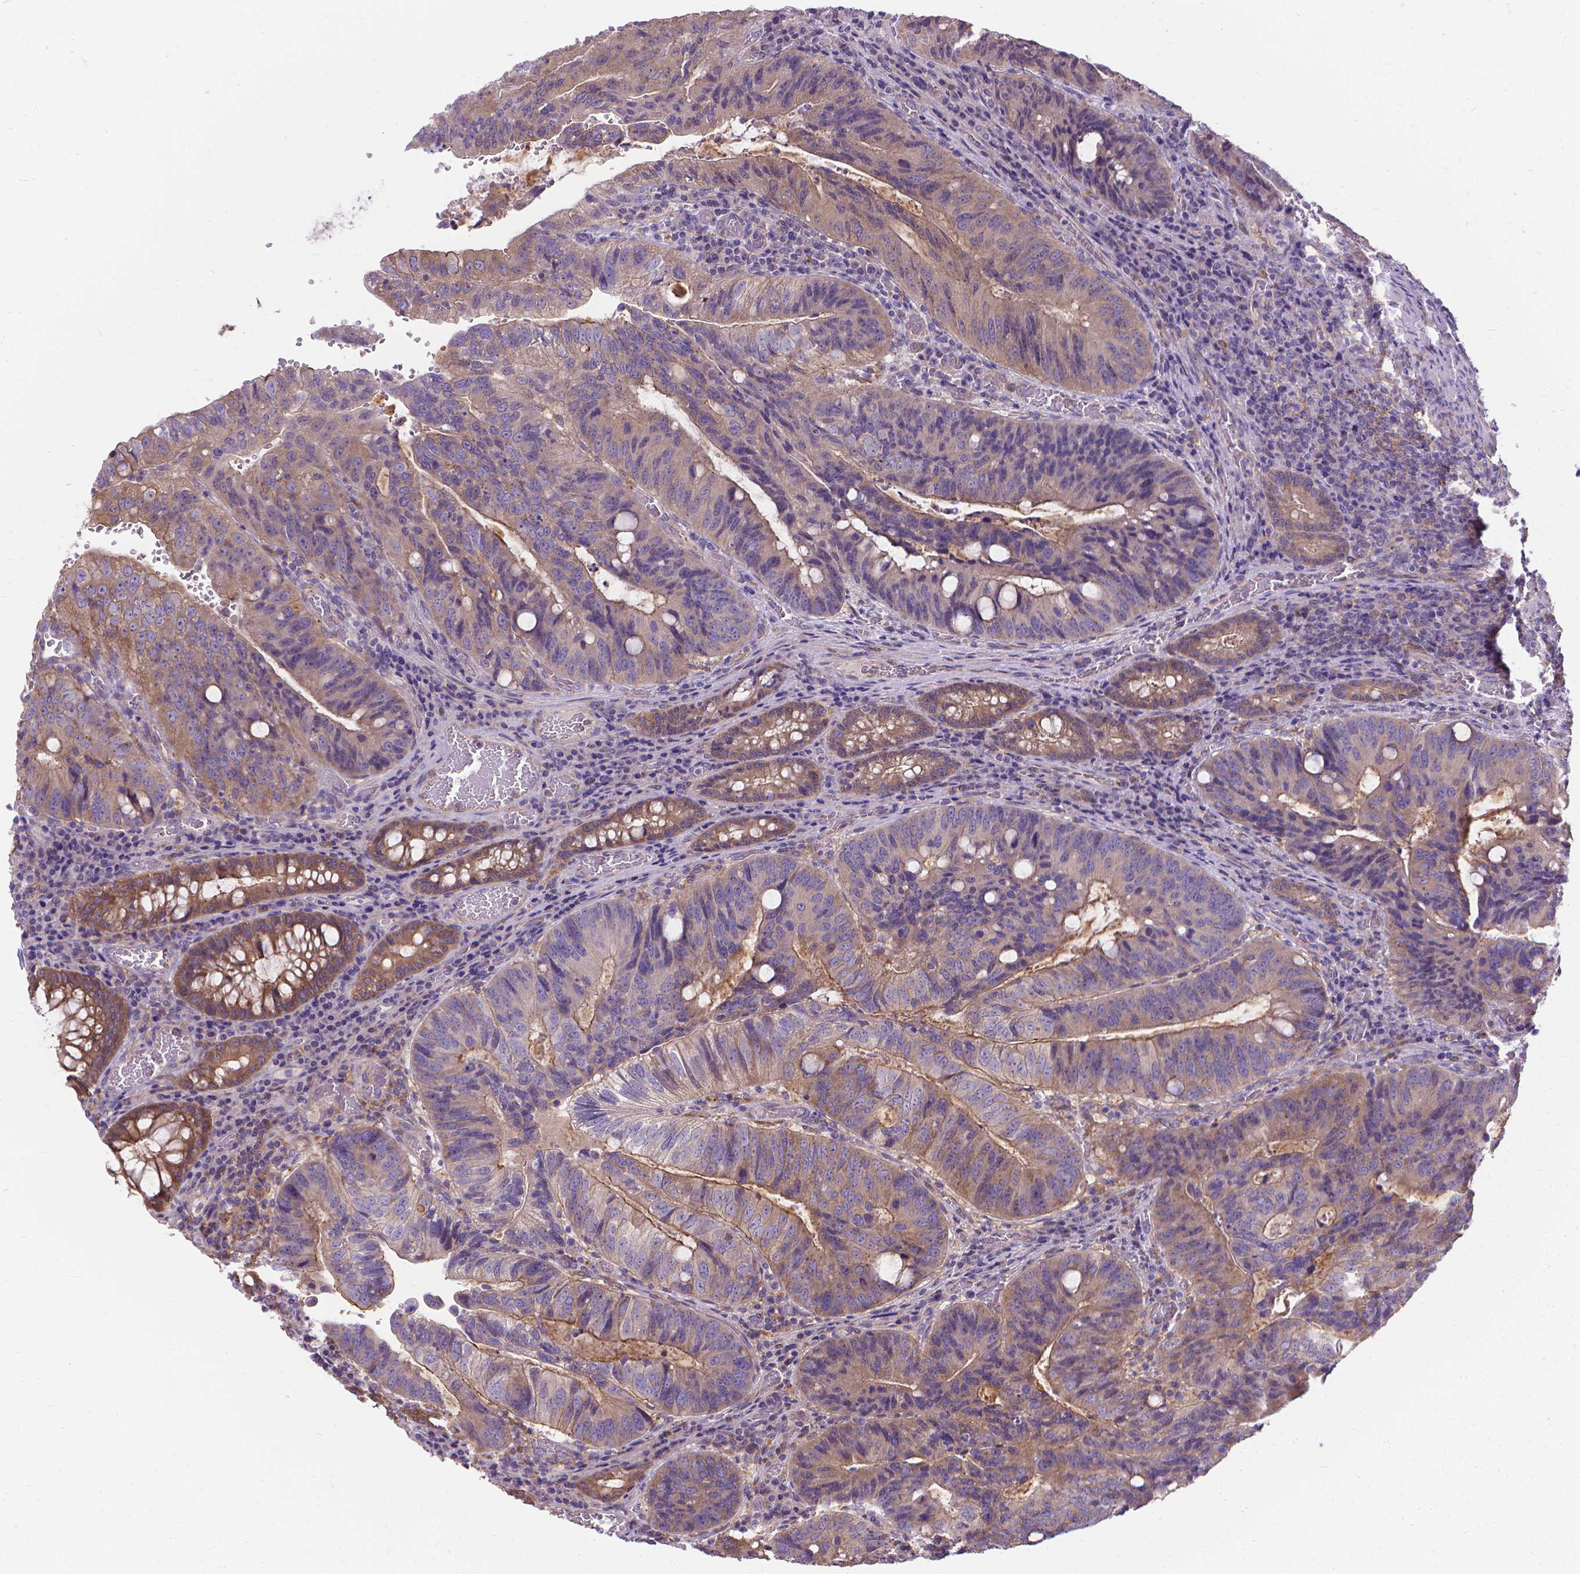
{"staining": {"intensity": "moderate", "quantity": "<25%", "location": "cytoplasmic/membranous"}, "tissue": "colorectal cancer", "cell_type": "Tumor cells", "image_type": "cancer", "snomed": [{"axis": "morphology", "description": "Adenocarcinoma, NOS"}, {"axis": "topography", "description": "Colon"}], "caption": "Immunohistochemistry (DAB) staining of human adenocarcinoma (colorectal) displays moderate cytoplasmic/membranous protein staining in about <25% of tumor cells.", "gene": "CFAP299", "patient": {"sex": "male", "age": 67}}